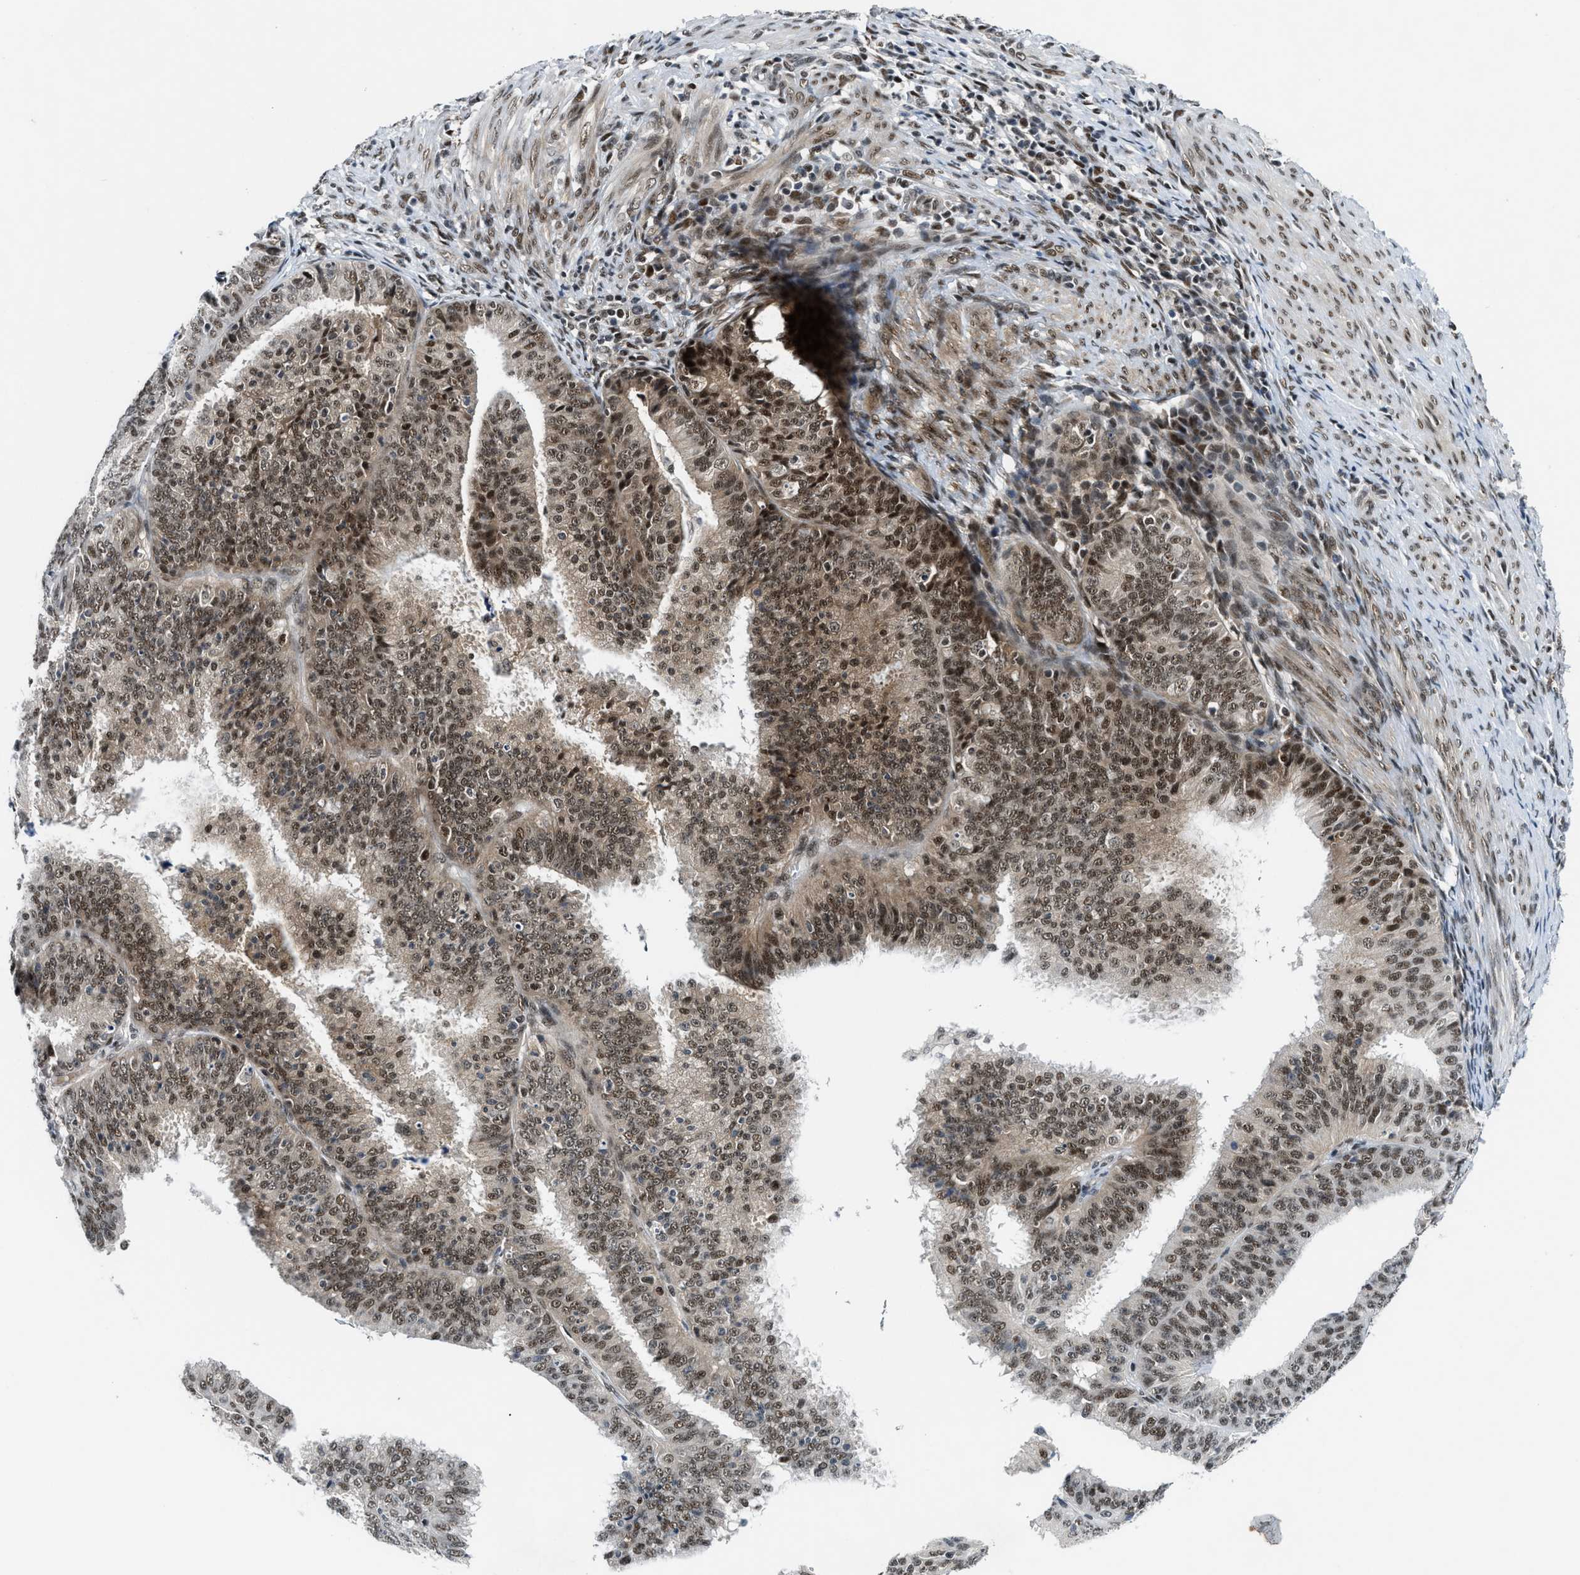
{"staining": {"intensity": "moderate", "quantity": ">75%", "location": "cytoplasmic/membranous,nuclear"}, "tissue": "endometrial cancer", "cell_type": "Tumor cells", "image_type": "cancer", "snomed": [{"axis": "morphology", "description": "Adenocarcinoma, NOS"}, {"axis": "topography", "description": "Endometrium"}], "caption": "A brown stain highlights moderate cytoplasmic/membranous and nuclear staining of a protein in human endometrial adenocarcinoma tumor cells. Nuclei are stained in blue.", "gene": "NCOA1", "patient": {"sex": "female", "age": 70}}